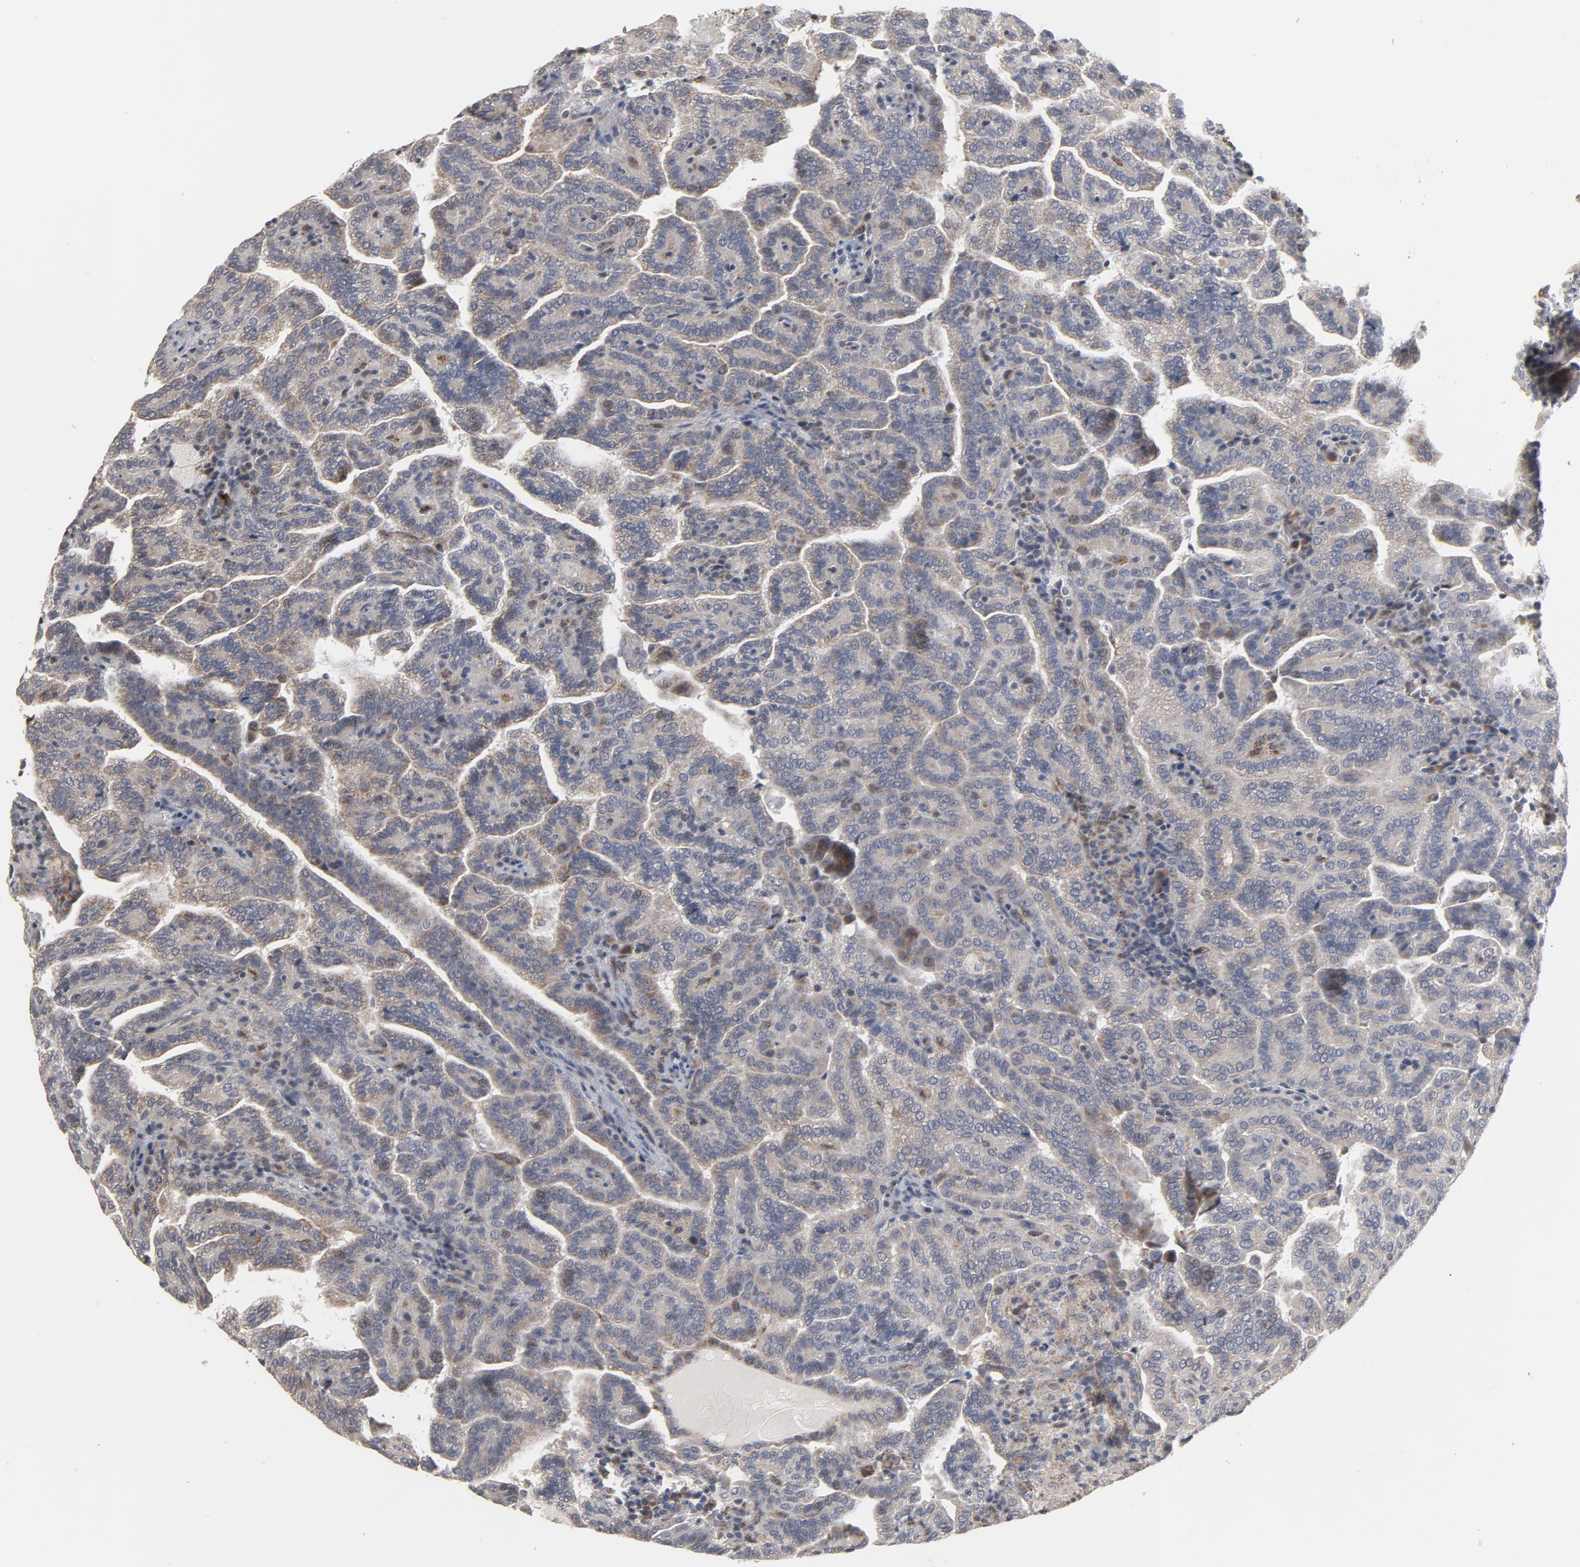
{"staining": {"intensity": "moderate", "quantity": "<25%", "location": "cytoplasmic/membranous"}, "tissue": "renal cancer", "cell_type": "Tumor cells", "image_type": "cancer", "snomed": [{"axis": "morphology", "description": "Adenocarcinoma, NOS"}, {"axis": "topography", "description": "Kidney"}], "caption": "High-power microscopy captured an immunohistochemistry (IHC) histopathology image of renal cancer (adenocarcinoma), revealing moderate cytoplasmic/membranous expression in approximately <25% of tumor cells.", "gene": "PPP1R1B", "patient": {"sex": "male", "age": 61}}